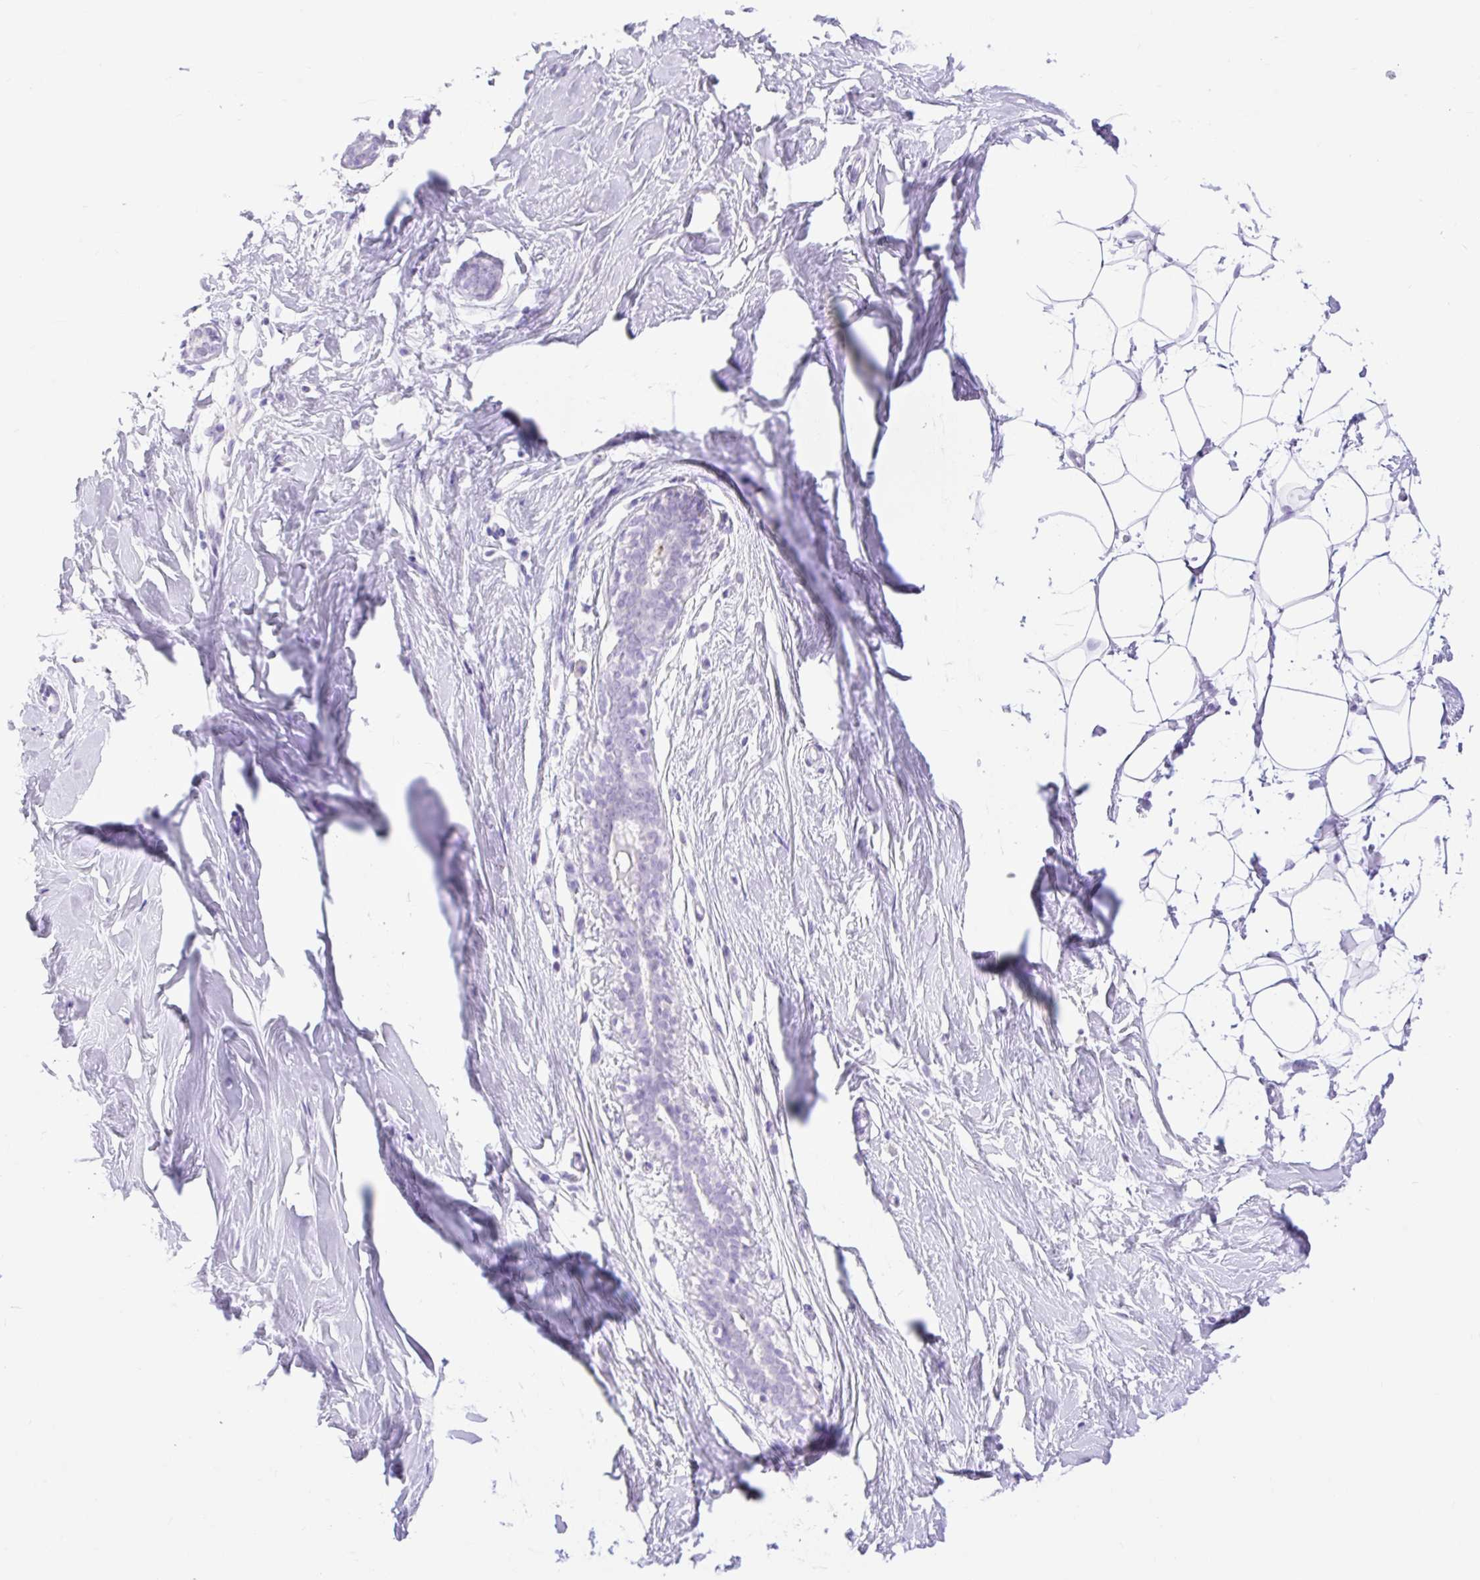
{"staining": {"intensity": "negative", "quantity": "none", "location": "none"}, "tissue": "breast", "cell_type": "Adipocytes", "image_type": "normal", "snomed": [{"axis": "morphology", "description": "Normal tissue, NOS"}, {"axis": "topography", "description": "Breast"}], "caption": "Adipocytes are negative for brown protein staining in benign breast. Brightfield microscopy of IHC stained with DAB (3,3'-diaminobenzidine) (brown) and hematoxylin (blue), captured at high magnification.", "gene": "SLC25A40", "patient": {"sex": "female", "age": 27}}